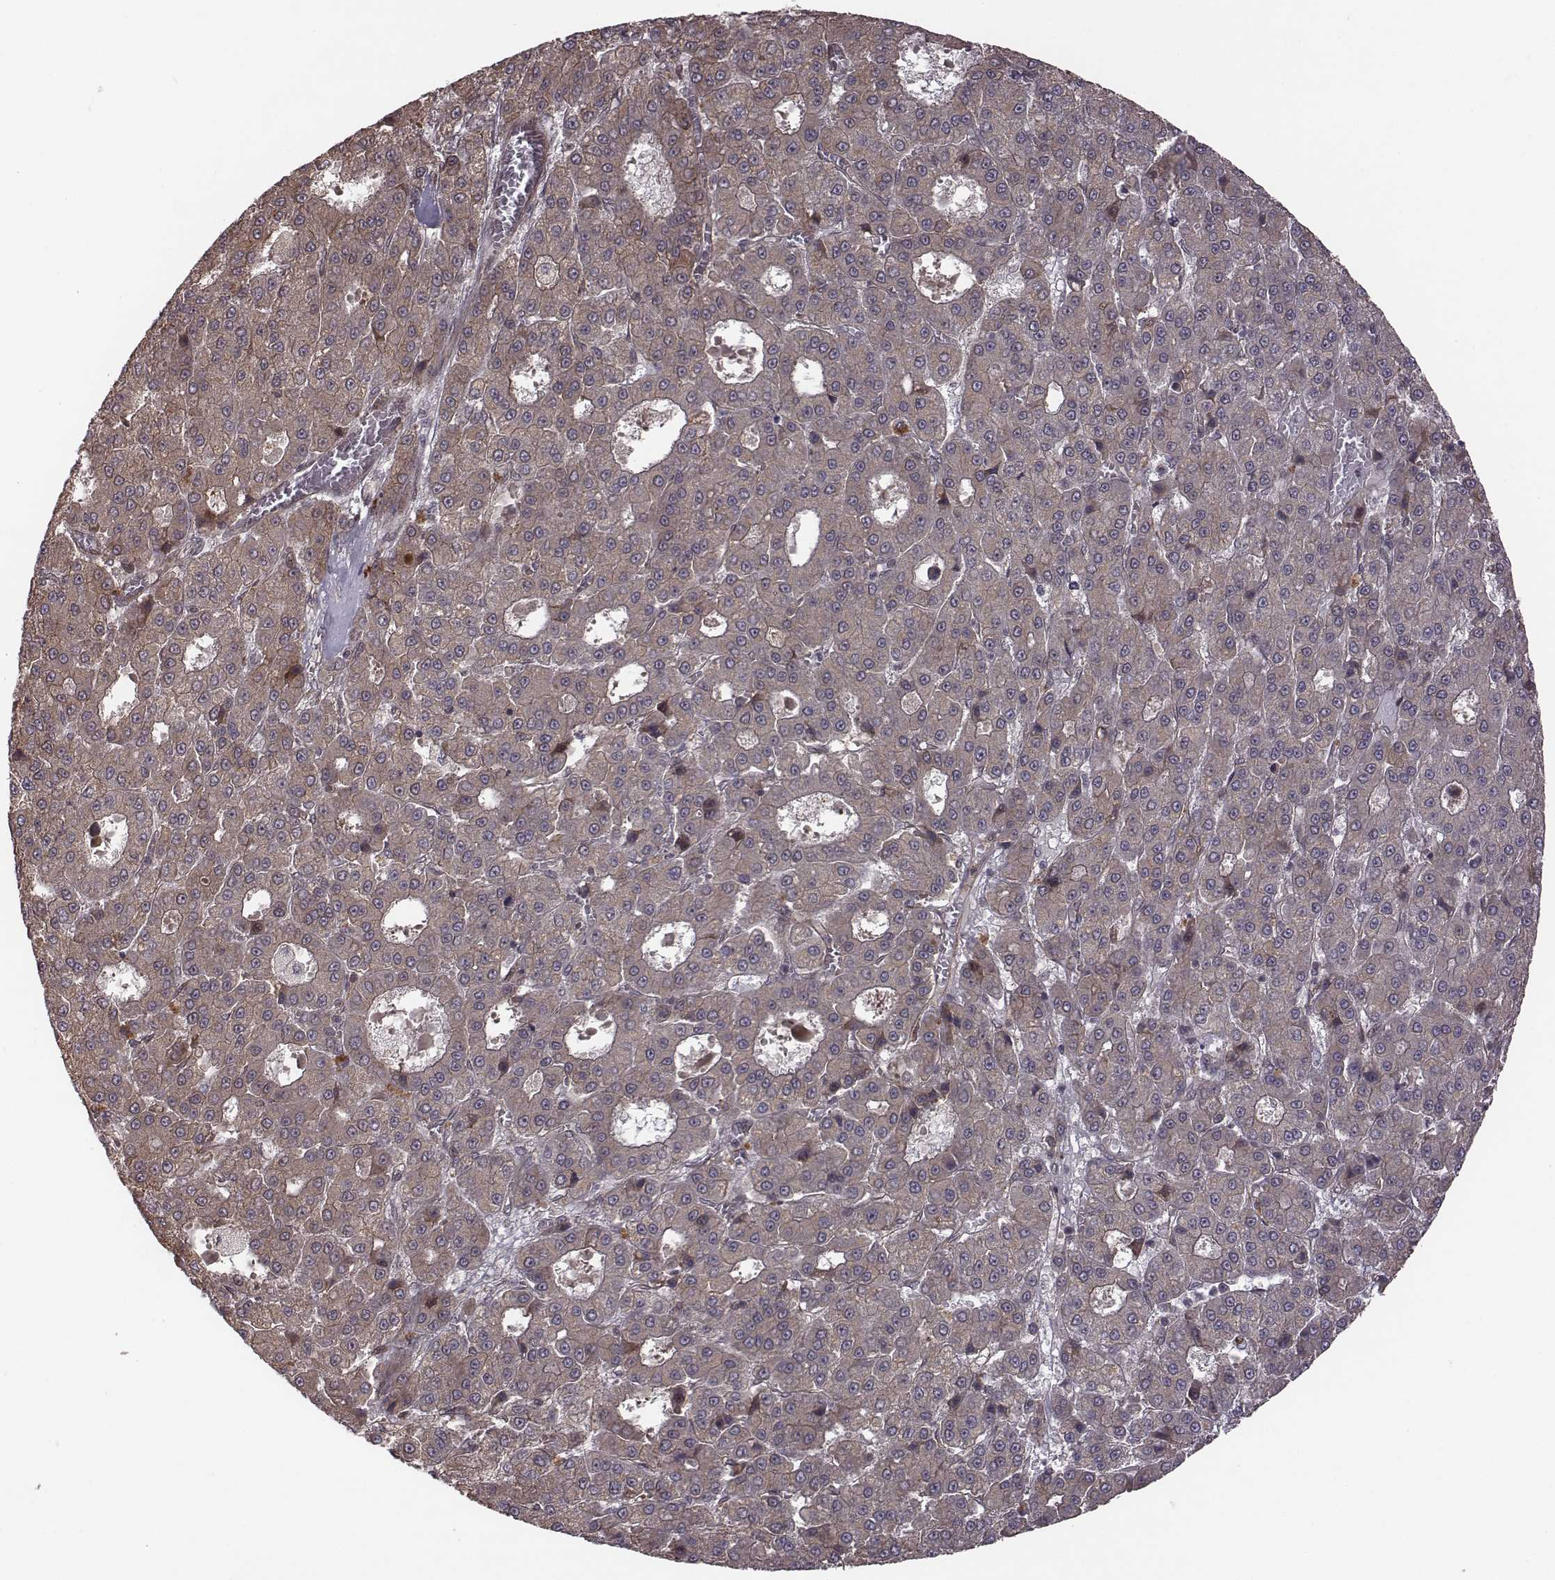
{"staining": {"intensity": "negative", "quantity": "none", "location": "none"}, "tissue": "liver cancer", "cell_type": "Tumor cells", "image_type": "cancer", "snomed": [{"axis": "morphology", "description": "Carcinoma, Hepatocellular, NOS"}, {"axis": "topography", "description": "Liver"}], "caption": "An immunohistochemistry (IHC) micrograph of liver hepatocellular carcinoma is shown. There is no staining in tumor cells of liver hepatocellular carcinoma.", "gene": "RPL3", "patient": {"sex": "male", "age": 70}}